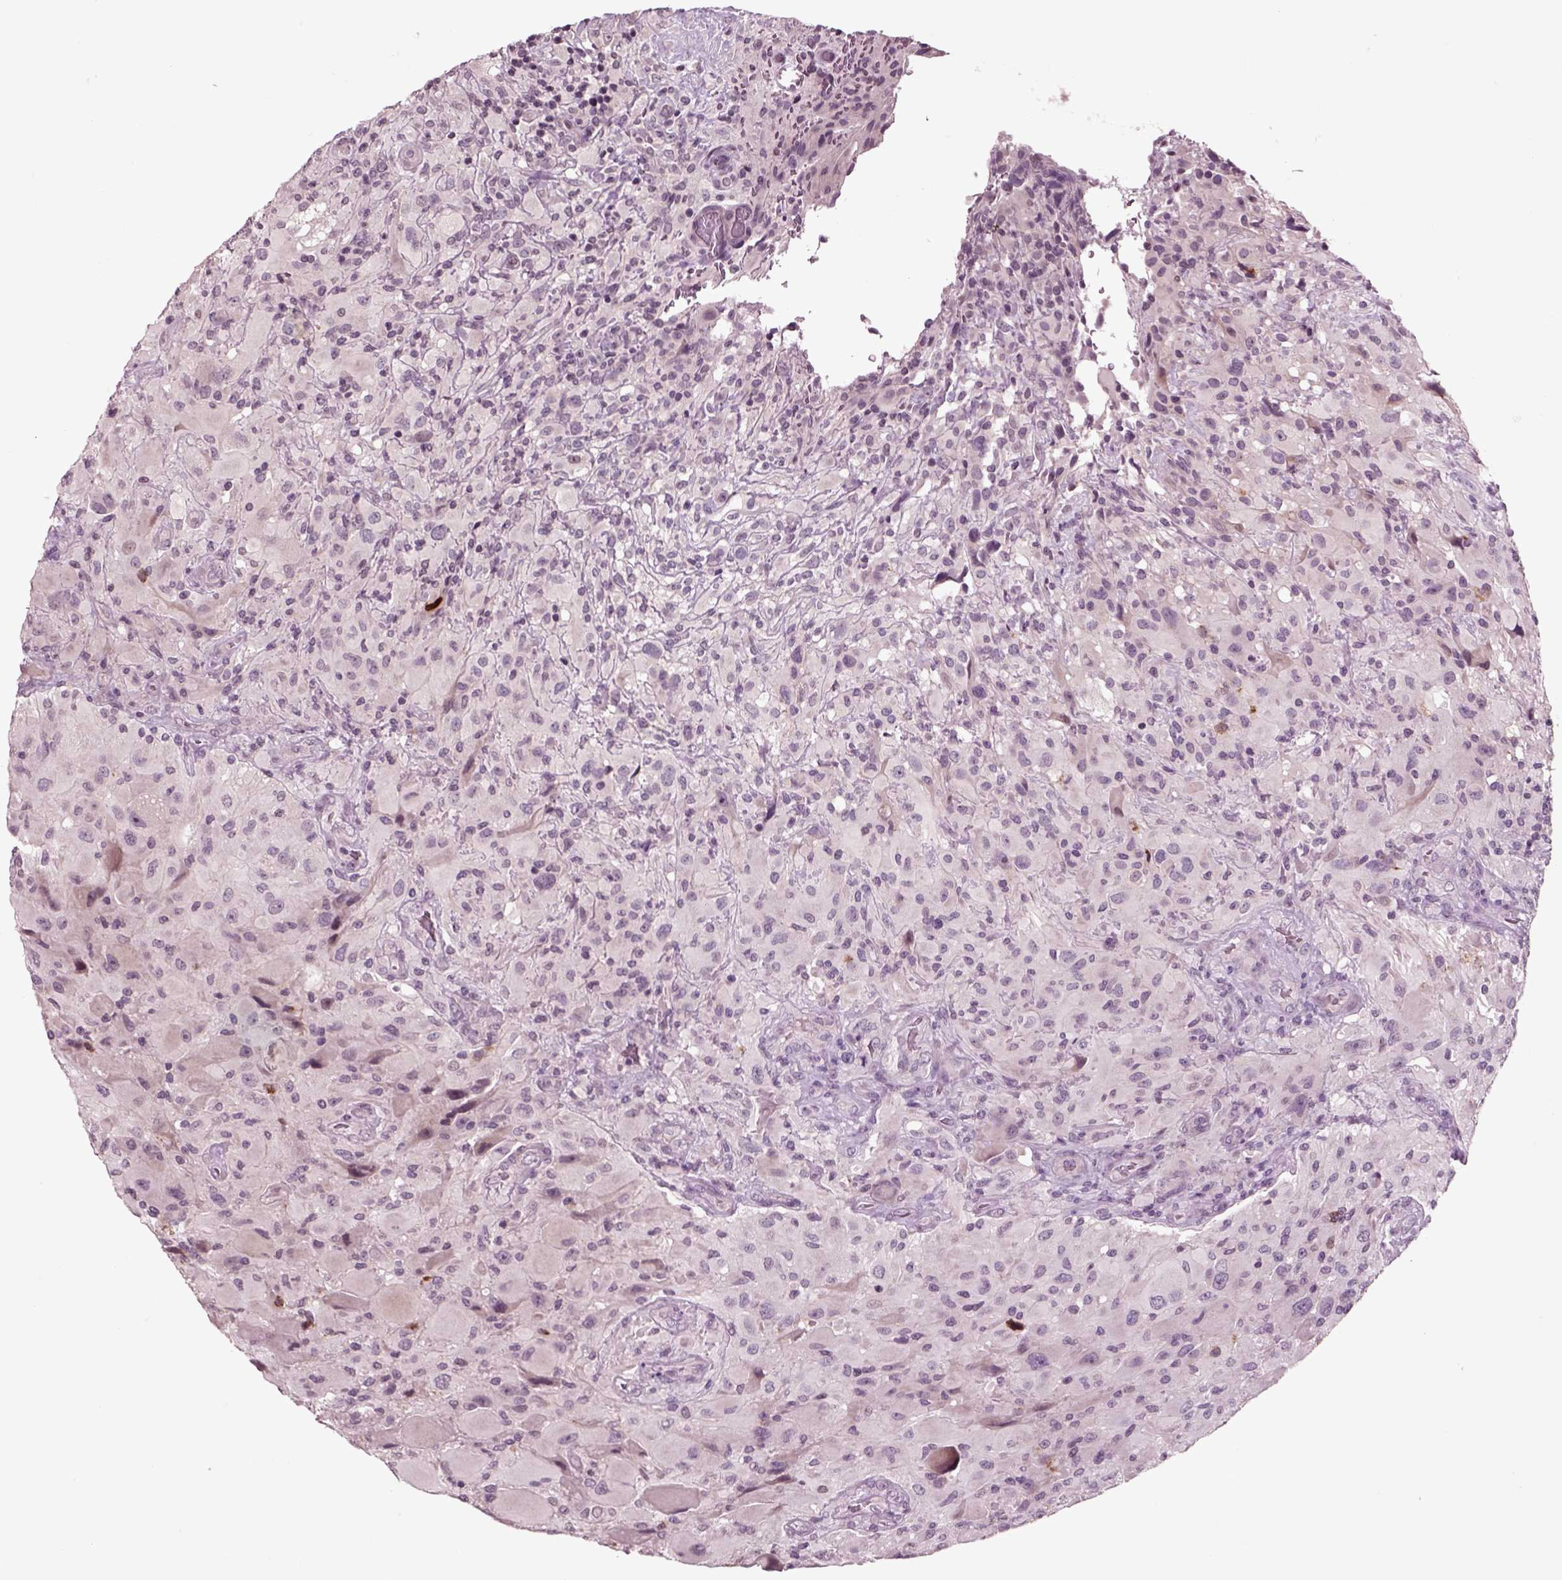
{"staining": {"intensity": "negative", "quantity": "none", "location": "none"}, "tissue": "glioma", "cell_type": "Tumor cells", "image_type": "cancer", "snomed": [{"axis": "morphology", "description": "Glioma, malignant, High grade"}, {"axis": "topography", "description": "Cerebral cortex"}], "caption": "Immunohistochemistry (IHC) photomicrograph of glioma stained for a protein (brown), which displays no staining in tumor cells.", "gene": "CHGB", "patient": {"sex": "male", "age": 35}}